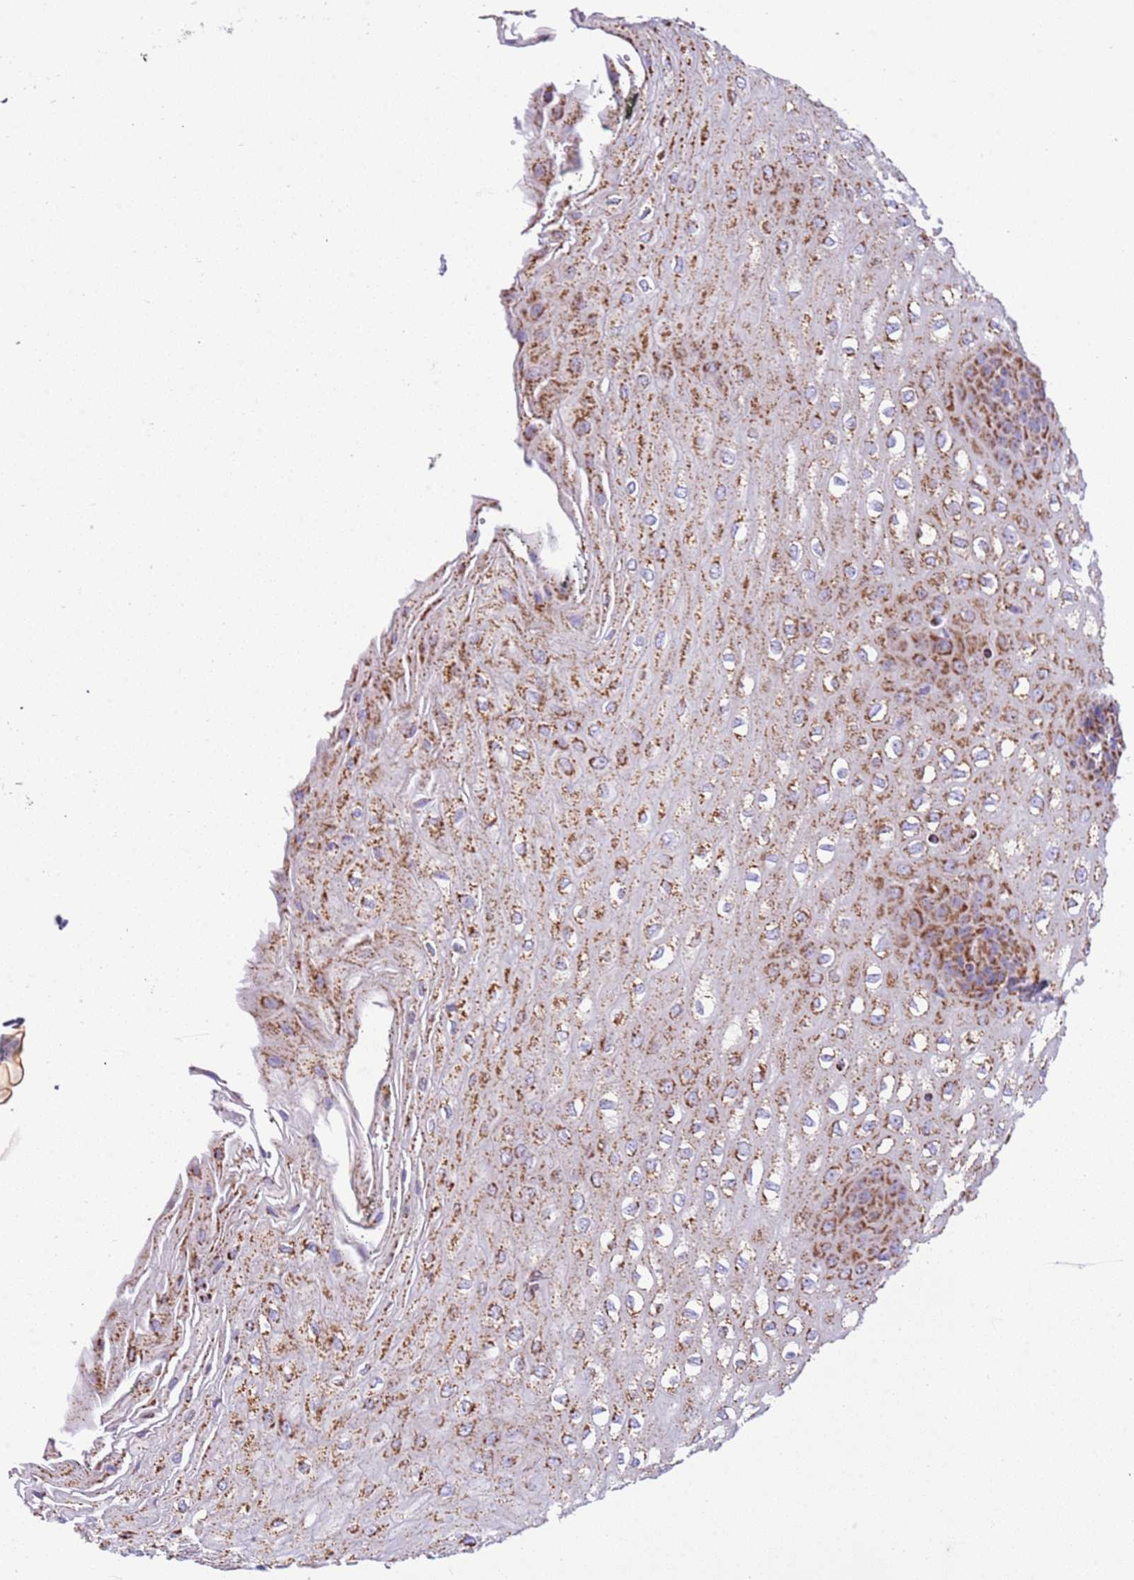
{"staining": {"intensity": "strong", "quantity": ">75%", "location": "cytoplasmic/membranous"}, "tissue": "esophagus", "cell_type": "Squamous epithelial cells", "image_type": "normal", "snomed": [{"axis": "morphology", "description": "Normal tissue, NOS"}, {"axis": "topography", "description": "Esophagus"}], "caption": "This image demonstrates immunohistochemistry staining of normal human esophagus, with high strong cytoplasmic/membranous positivity in approximately >75% of squamous epithelial cells.", "gene": "SUCLG2", "patient": {"sex": "male", "age": 60}}